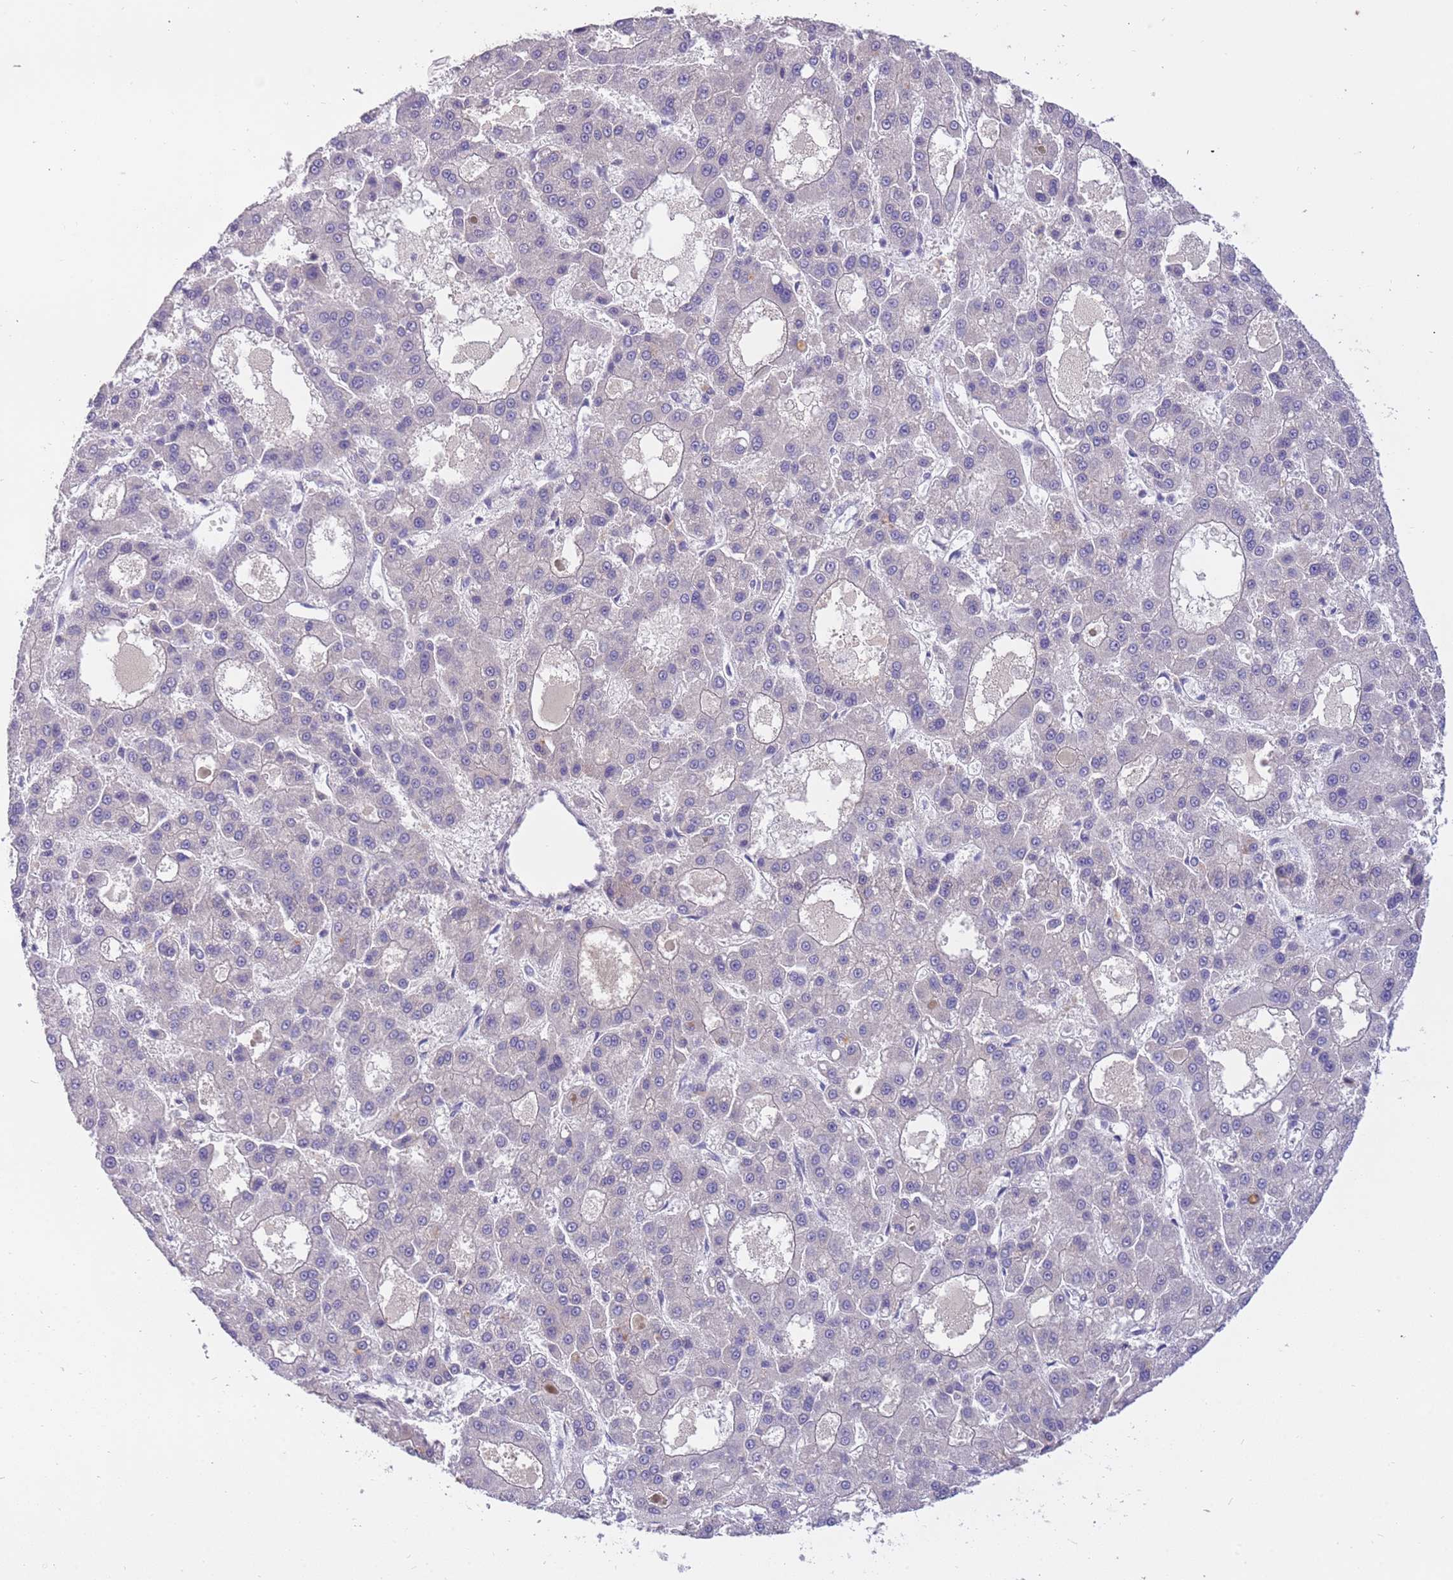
{"staining": {"intensity": "negative", "quantity": "none", "location": "none"}, "tissue": "liver cancer", "cell_type": "Tumor cells", "image_type": "cancer", "snomed": [{"axis": "morphology", "description": "Carcinoma, Hepatocellular, NOS"}, {"axis": "topography", "description": "Liver"}], "caption": "There is no significant staining in tumor cells of liver cancer.", "gene": "MAGEF1", "patient": {"sex": "male", "age": 70}}